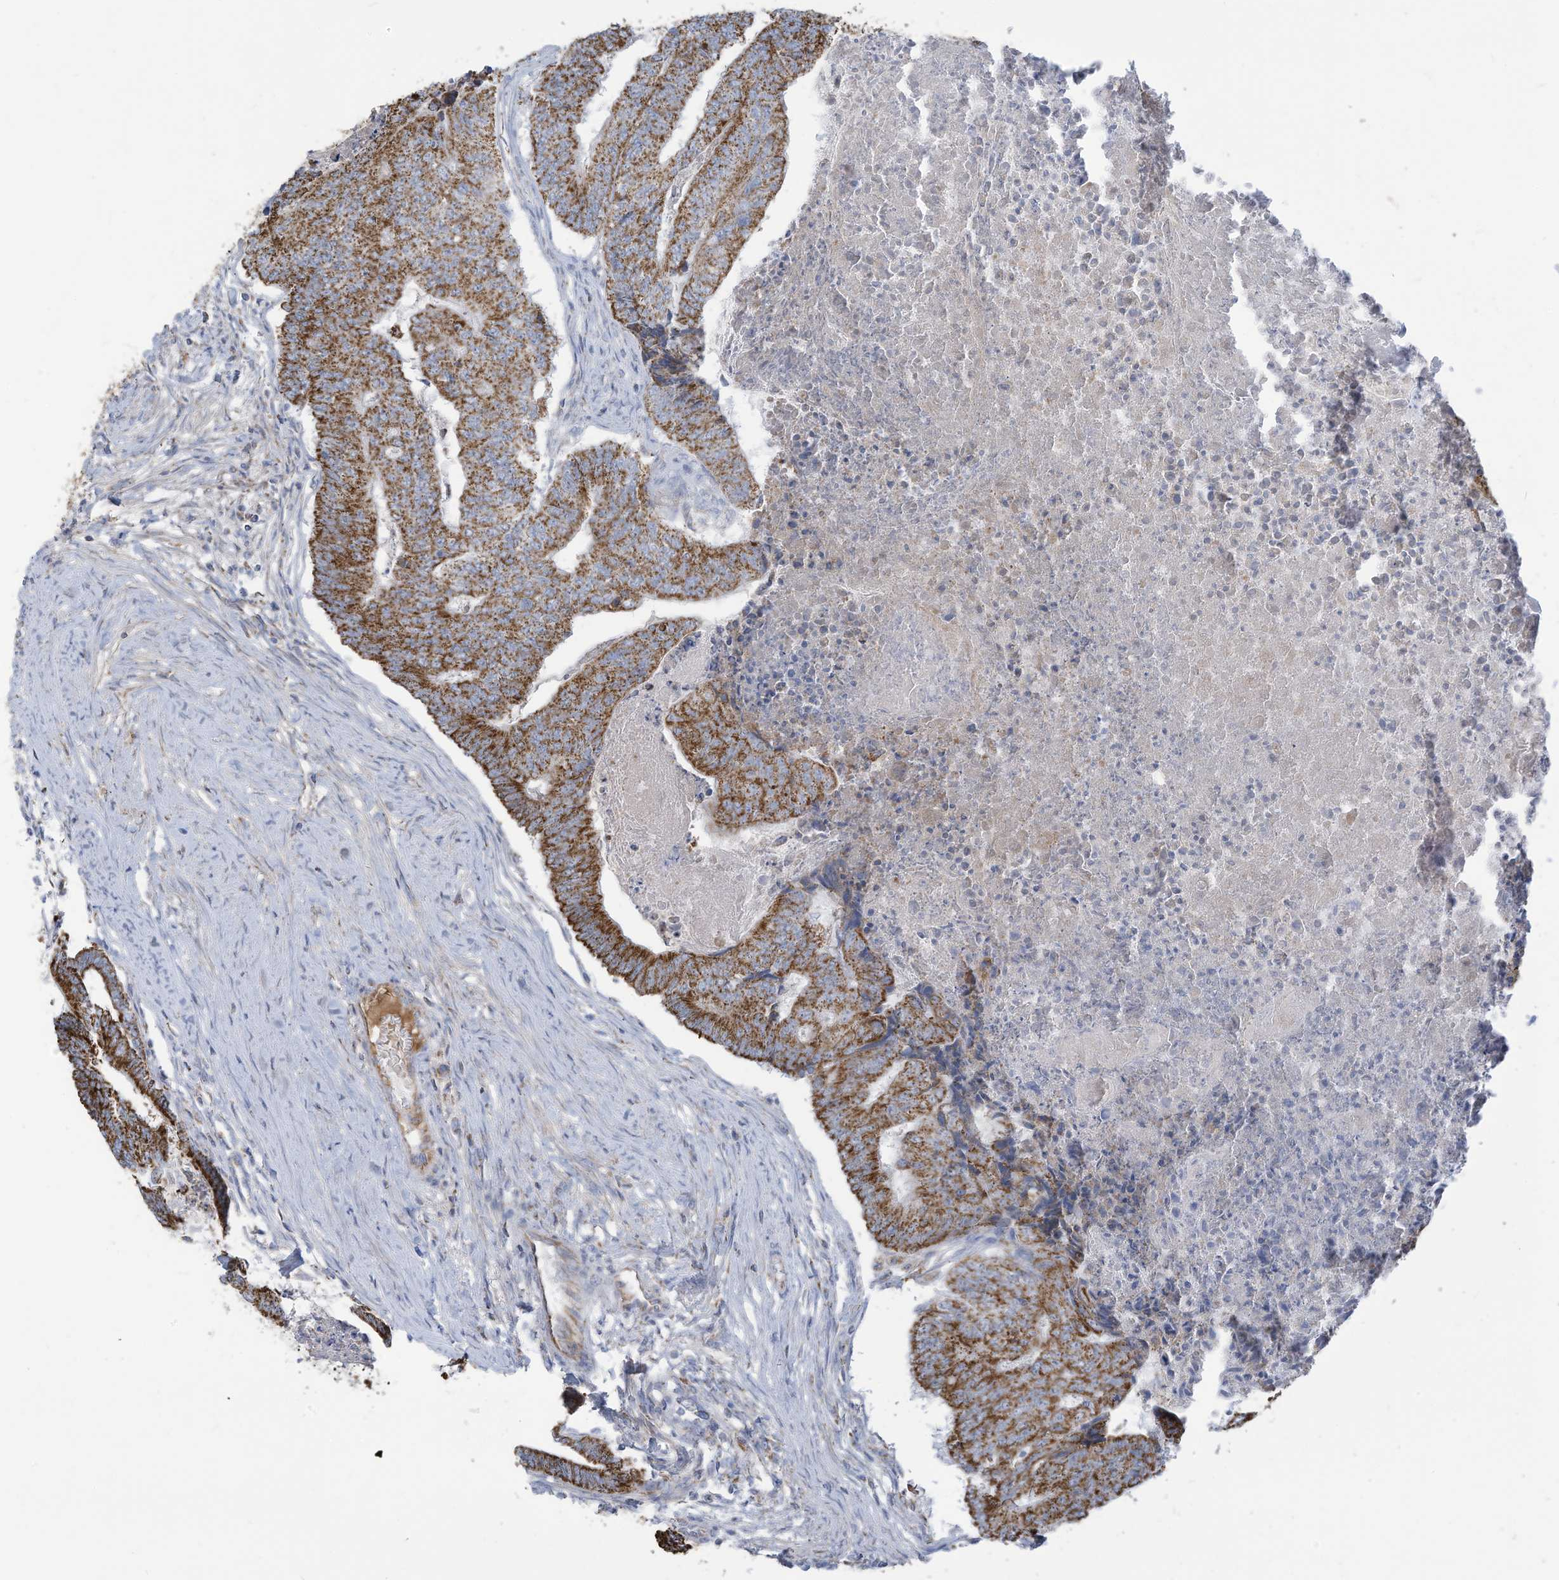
{"staining": {"intensity": "moderate", "quantity": ">75%", "location": "cytoplasmic/membranous"}, "tissue": "colorectal cancer", "cell_type": "Tumor cells", "image_type": "cancer", "snomed": [{"axis": "morphology", "description": "Adenocarcinoma, NOS"}, {"axis": "topography", "description": "Colon"}], "caption": "Immunohistochemical staining of human colorectal cancer (adenocarcinoma) shows medium levels of moderate cytoplasmic/membranous protein expression in about >75% of tumor cells.", "gene": "NLN", "patient": {"sex": "female", "age": 67}}